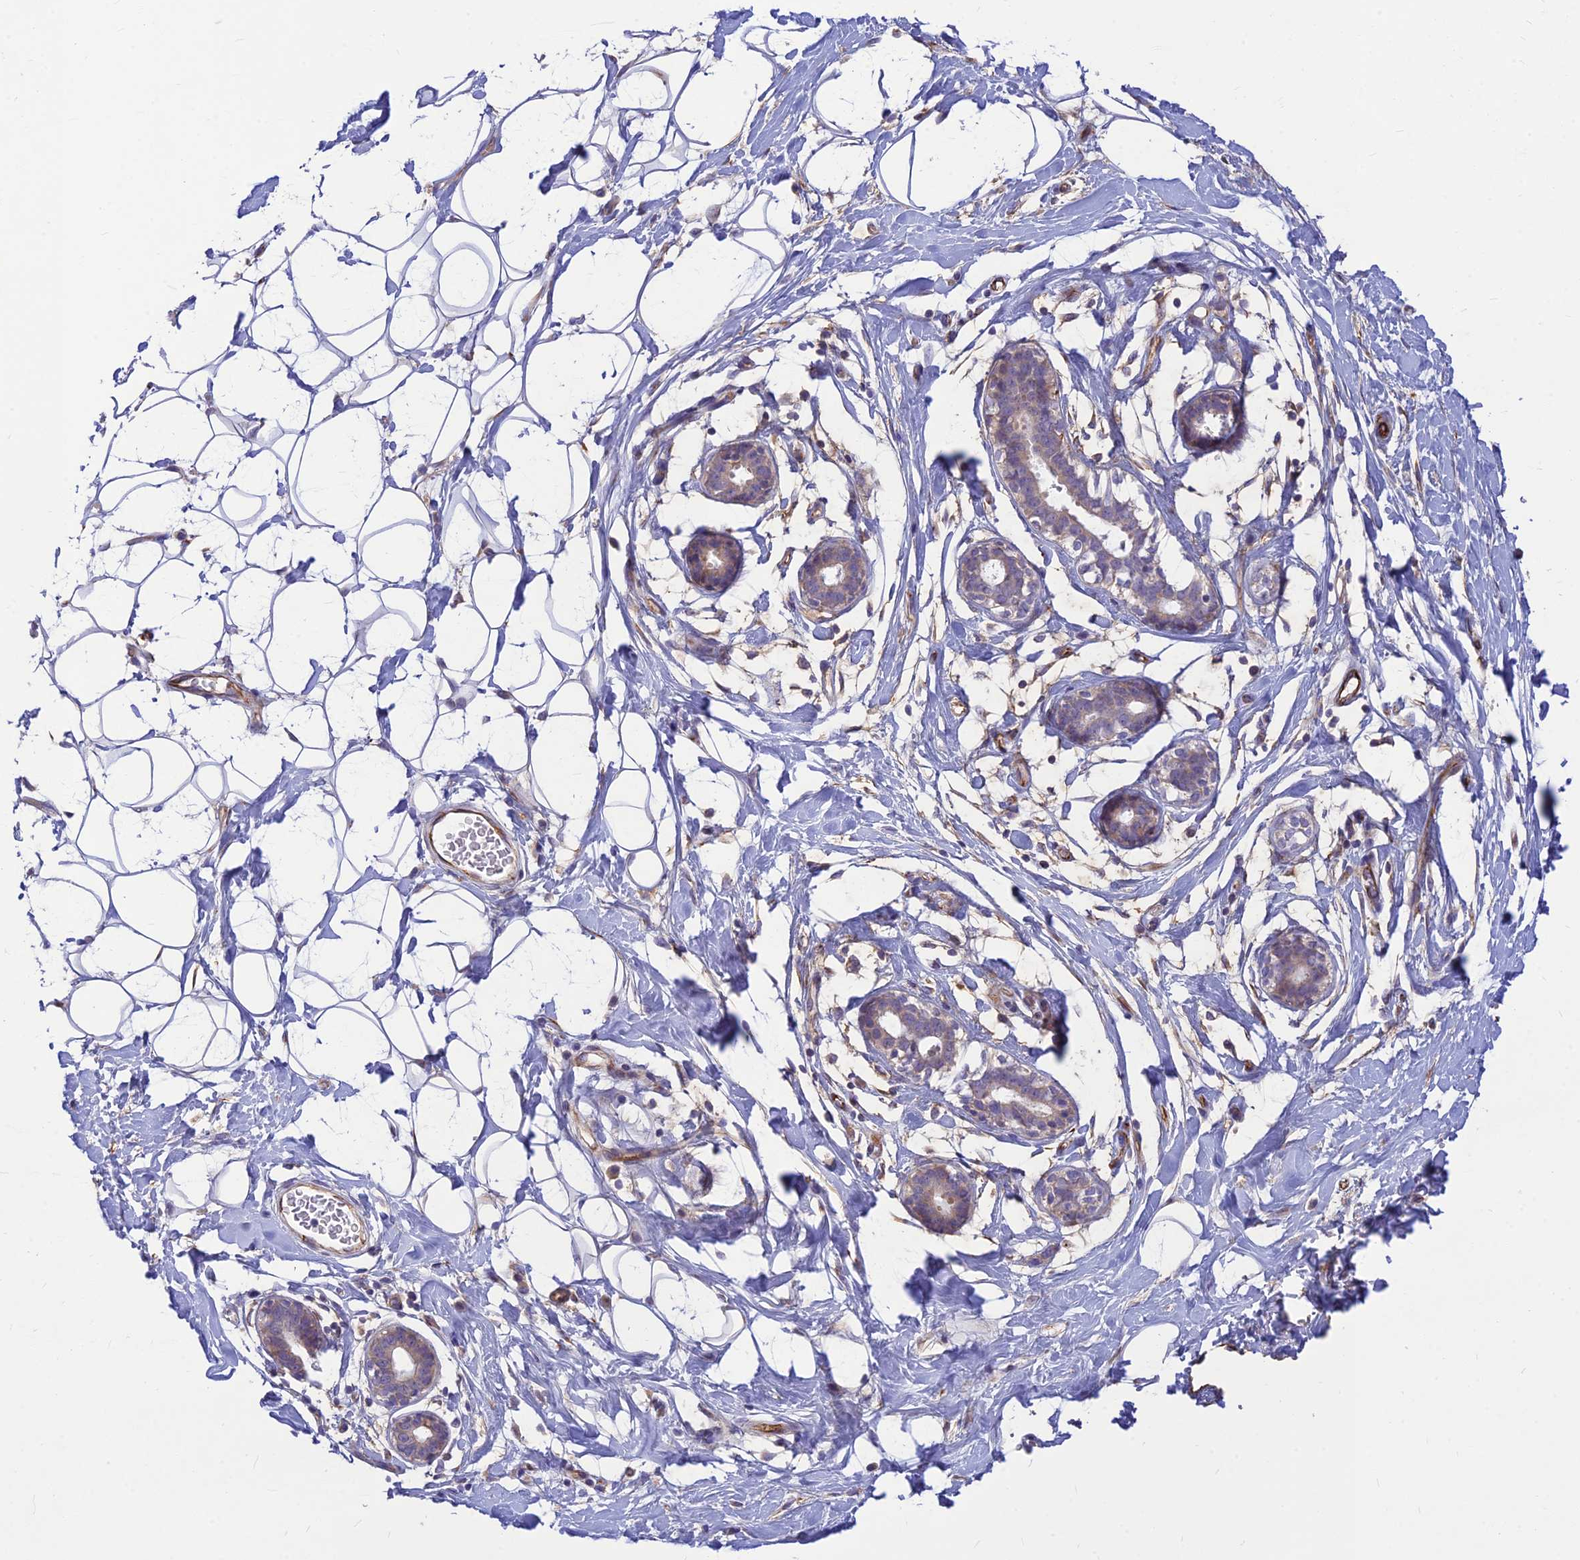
{"staining": {"intensity": "negative", "quantity": "none", "location": "none"}, "tissue": "adipose tissue", "cell_type": "Adipocytes", "image_type": "normal", "snomed": [{"axis": "morphology", "description": "Normal tissue, NOS"}, {"axis": "topography", "description": "Breast"}], "caption": "Adipocytes are negative for brown protein staining in unremarkable adipose tissue. The staining was performed using DAB to visualize the protein expression in brown, while the nuclei were stained in blue with hematoxylin (Magnification: 20x).", "gene": "ST8SIA5", "patient": {"sex": "female", "age": 26}}